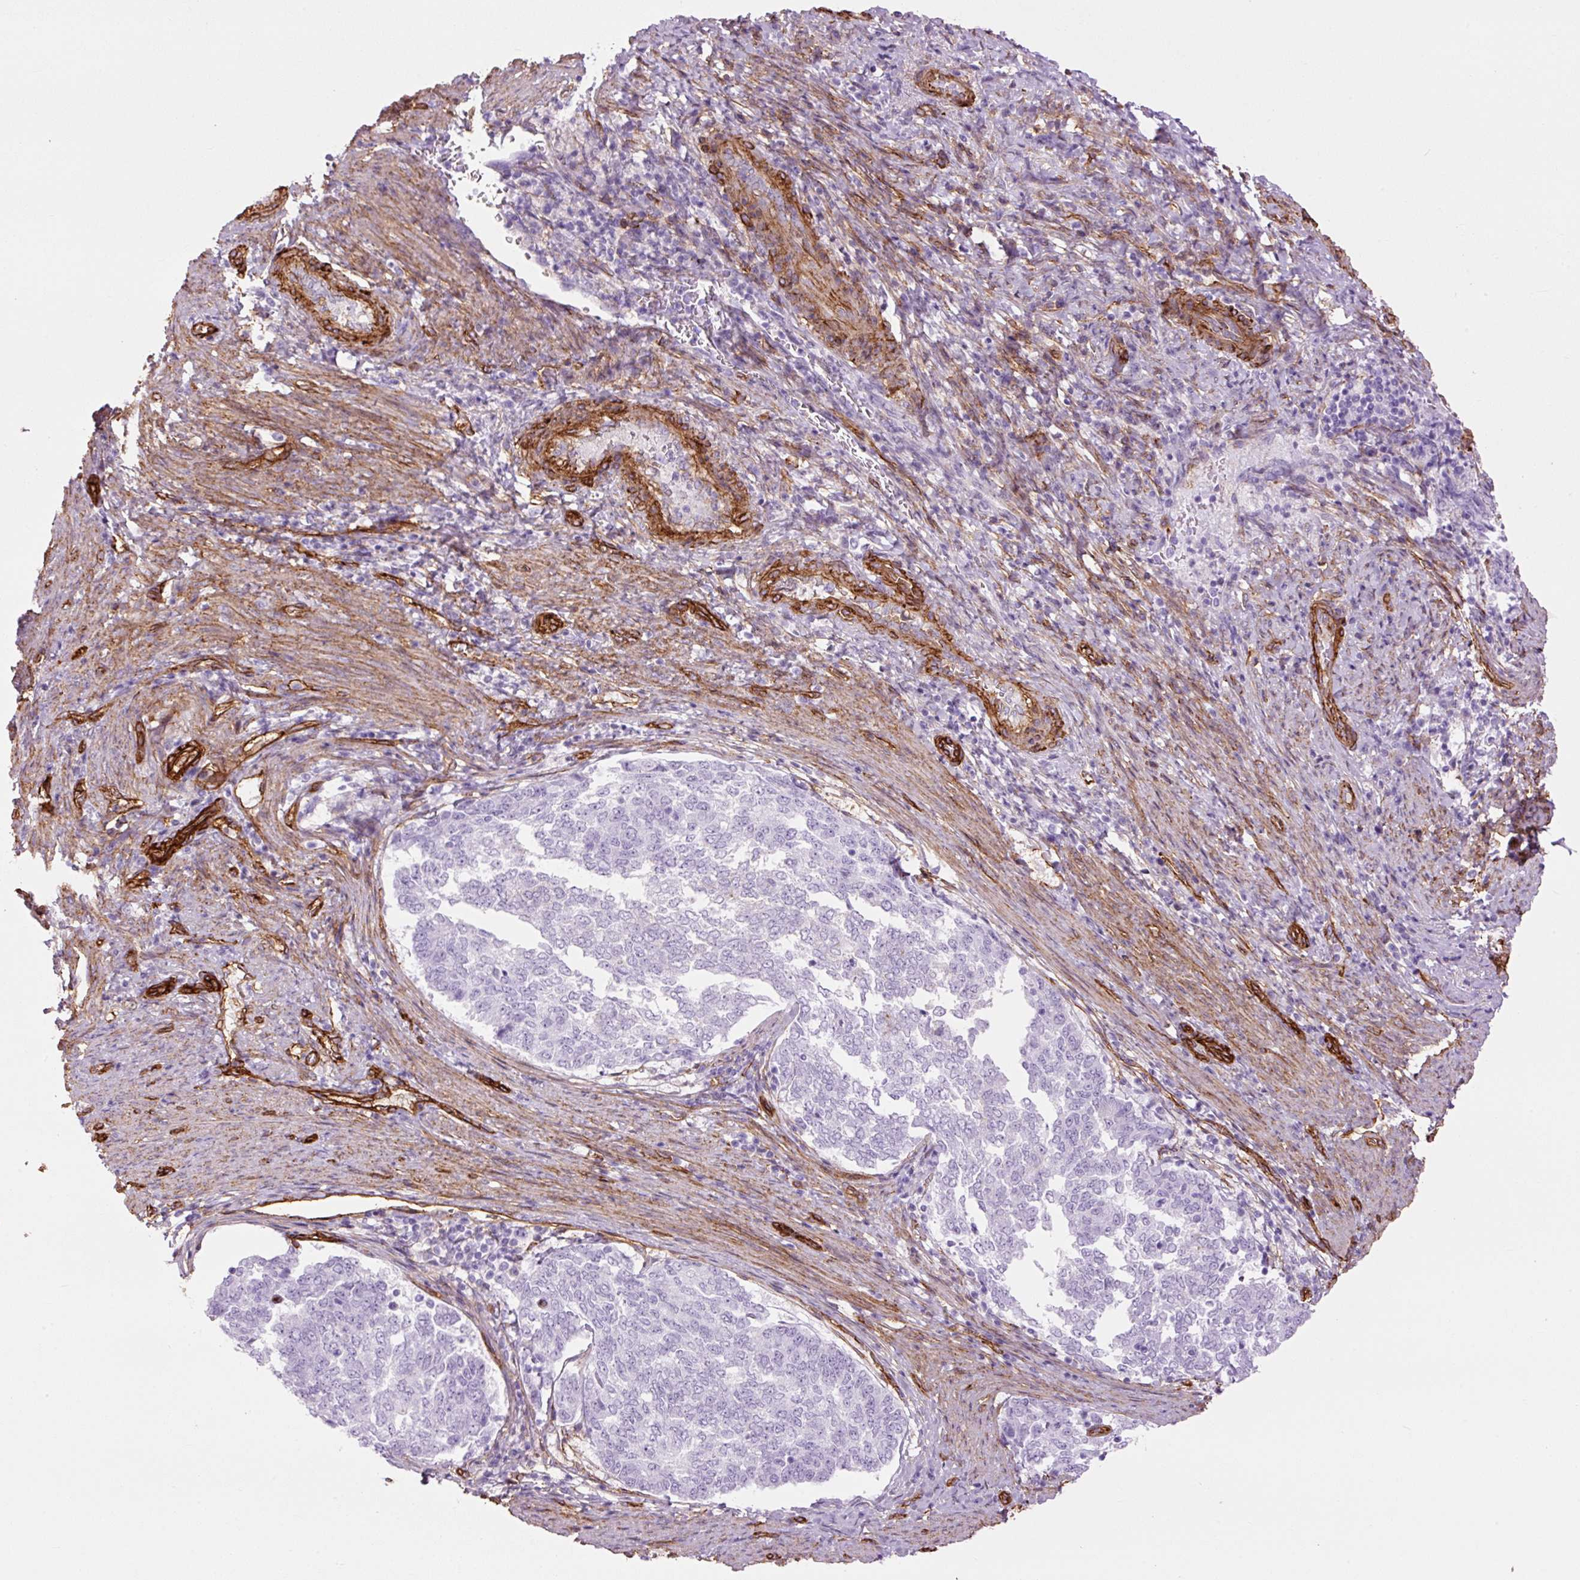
{"staining": {"intensity": "negative", "quantity": "none", "location": "none"}, "tissue": "endometrial cancer", "cell_type": "Tumor cells", "image_type": "cancer", "snomed": [{"axis": "morphology", "description": "Adenocarcinoma, NOS"}, {"axis": "topography", "description": "Endometrium"}], "caption": "DAB immunohistochemical staining of endometrial cancer demonstrates no significant expression in tumor cells.", "gene": "CAV1", "patient": {"sex": "female", "age": 80}}